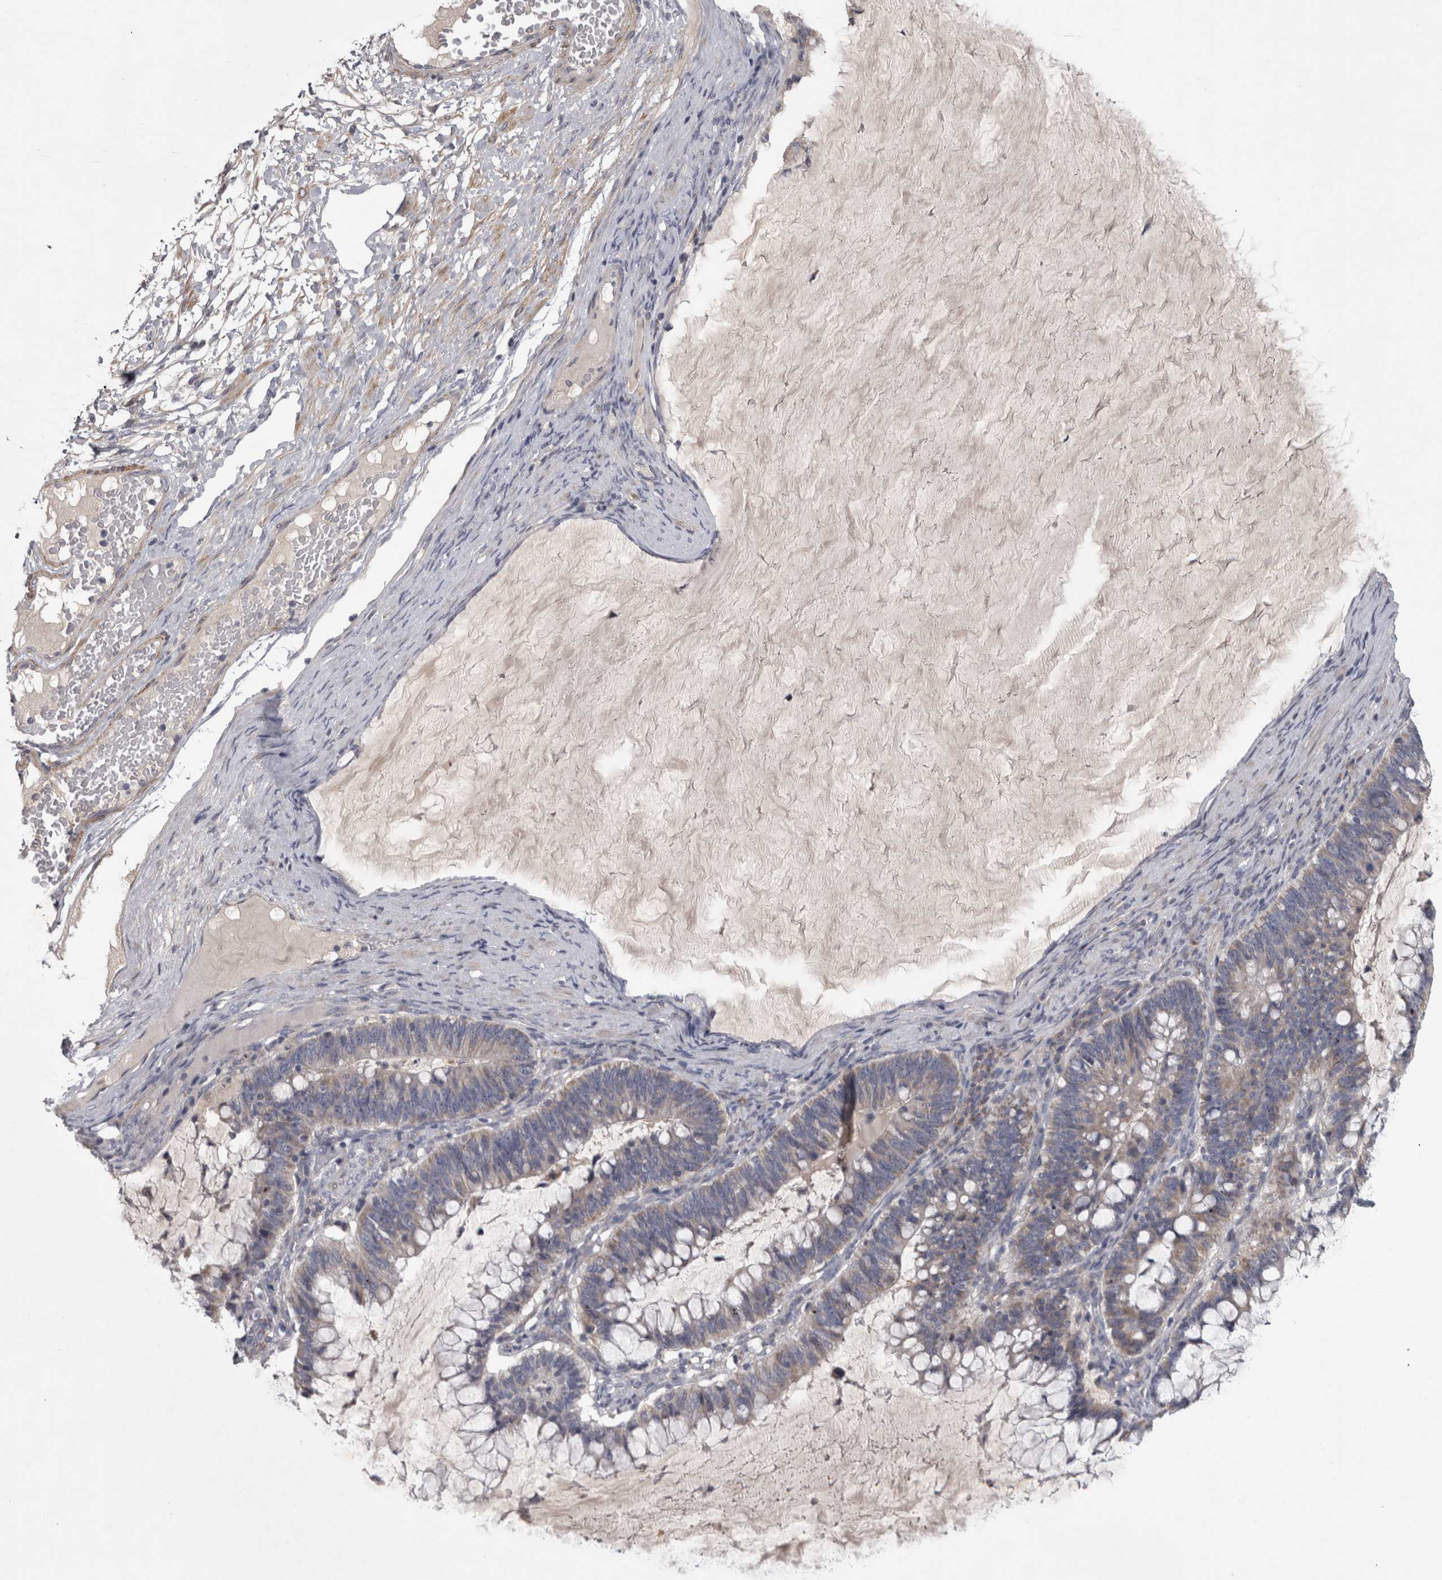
{"staining": {"intensity": "weak", "quantity": "25%-75%", "location": "cytoplasmic/membranous"}, "tissue": "ovarian cancer", "cell_type": "Tumor cells", "image_type": "cancer", "snomed": [{"axis": "morphology", "description": "Cystadenocarcinoma, mucinous, NOS"}, {"axis": "topography", "description": "Ovary"}], "caption": "Human mucinous cystadenocarcinoma (ovarian) stained with a brown dye demonstrates weak cytoplasmic/membranous positive staining in about 25%-75% of tumor cells.", "gene": "DBT", "patient": {"sex": "female", "age": 61}}